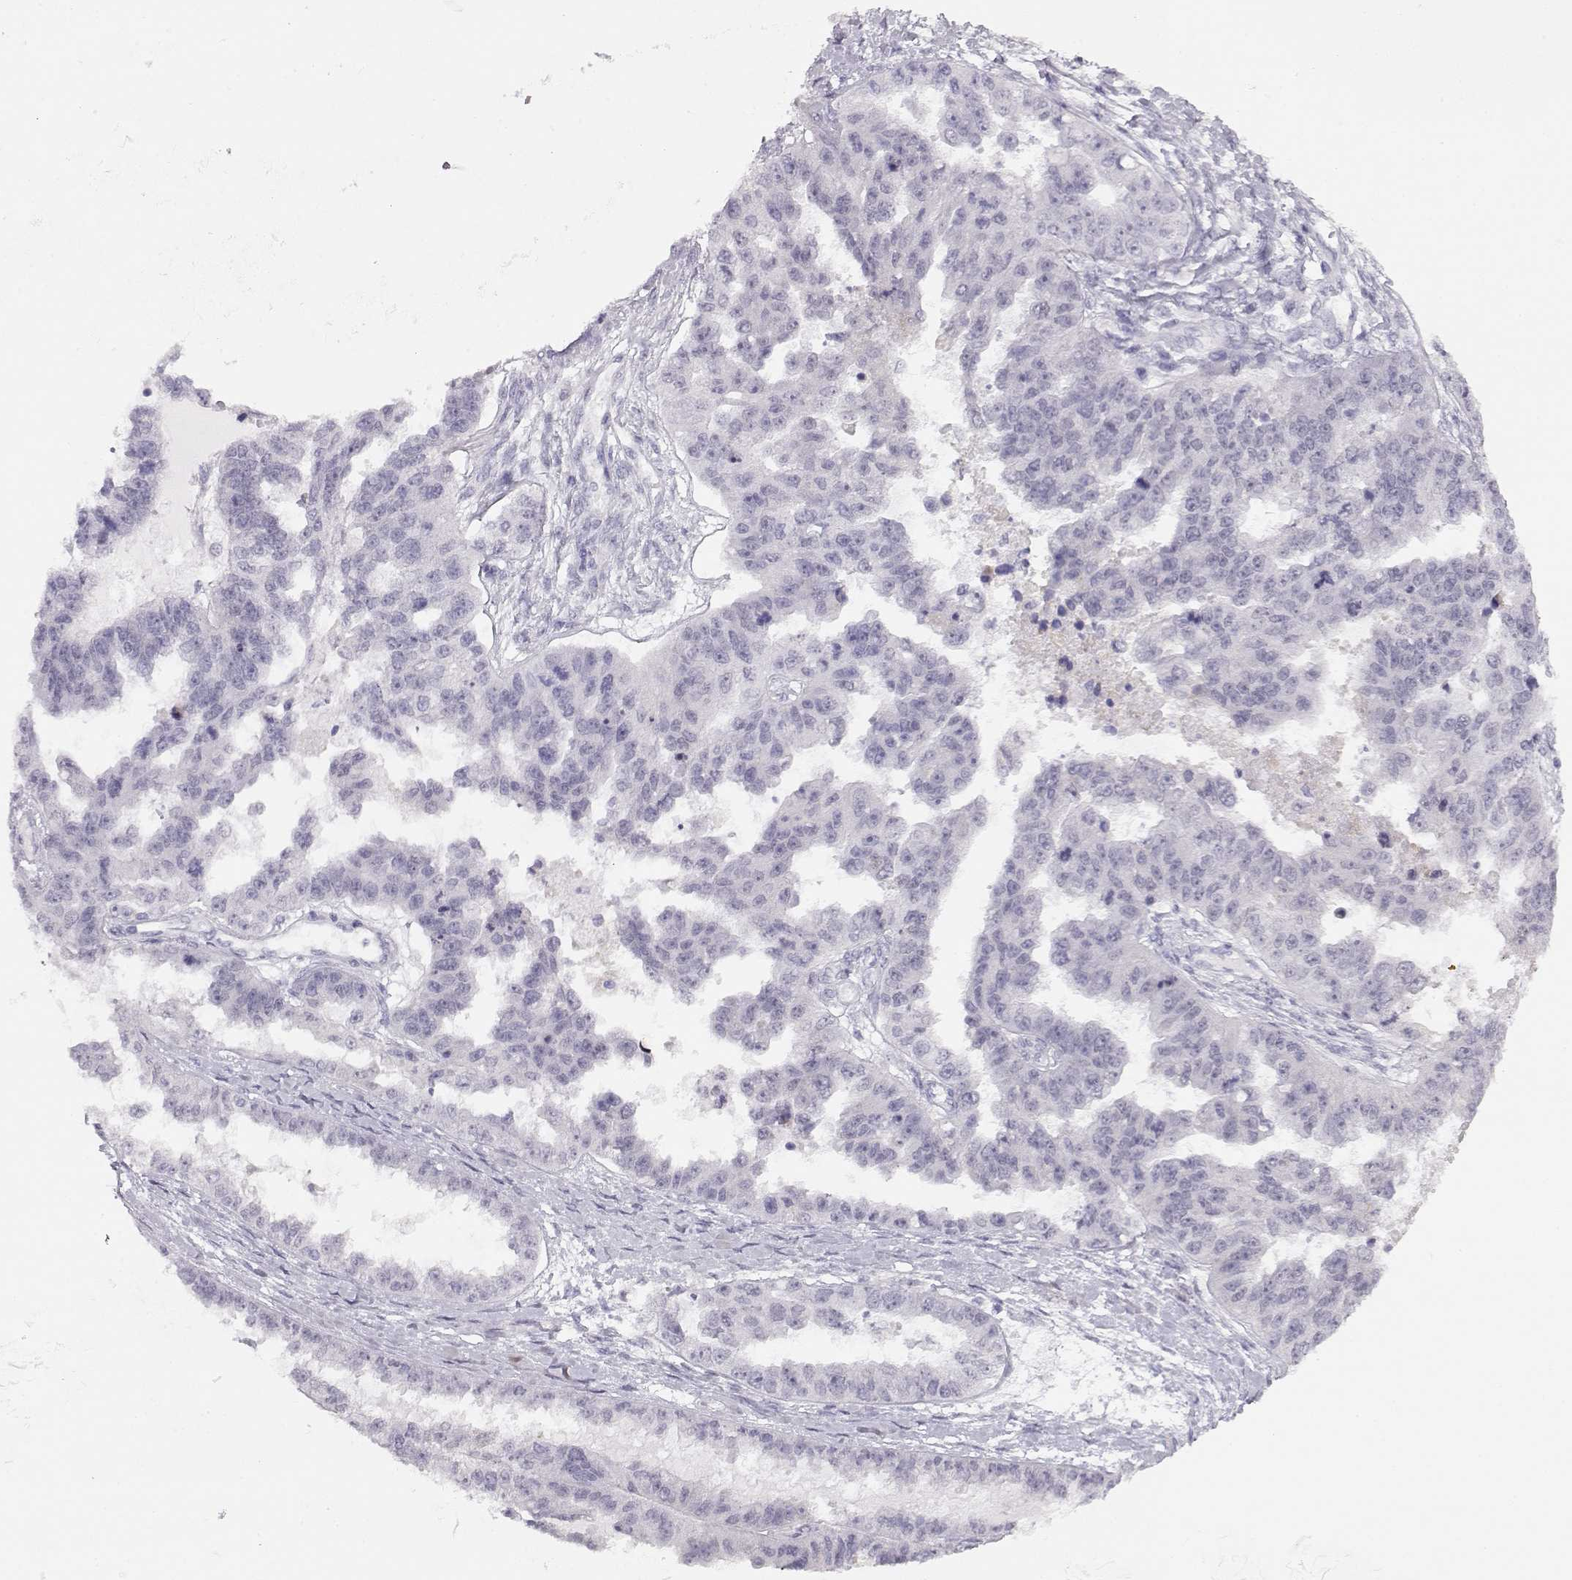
{"staining": {"intensity": "negative", "quantity": "none", "location": "none"}, "tissue": "ovarian cancer", "cell_type": "Tumor cells", "image_type": "cancer", "snomed": [{"axis": "morphology", "description": "Cystadenocarcinoma, serous, NOS"}, {"axis": "topography", "description": "Ovary"}], "caption": "Immunohistochemistry photomicrograph of neoplastic tissue: ovarian cancer stained with DAB displays no significant protein staining in tumor cells.", "gene": "IMPG1", "patient": {"sex": "female", "age": 58}}